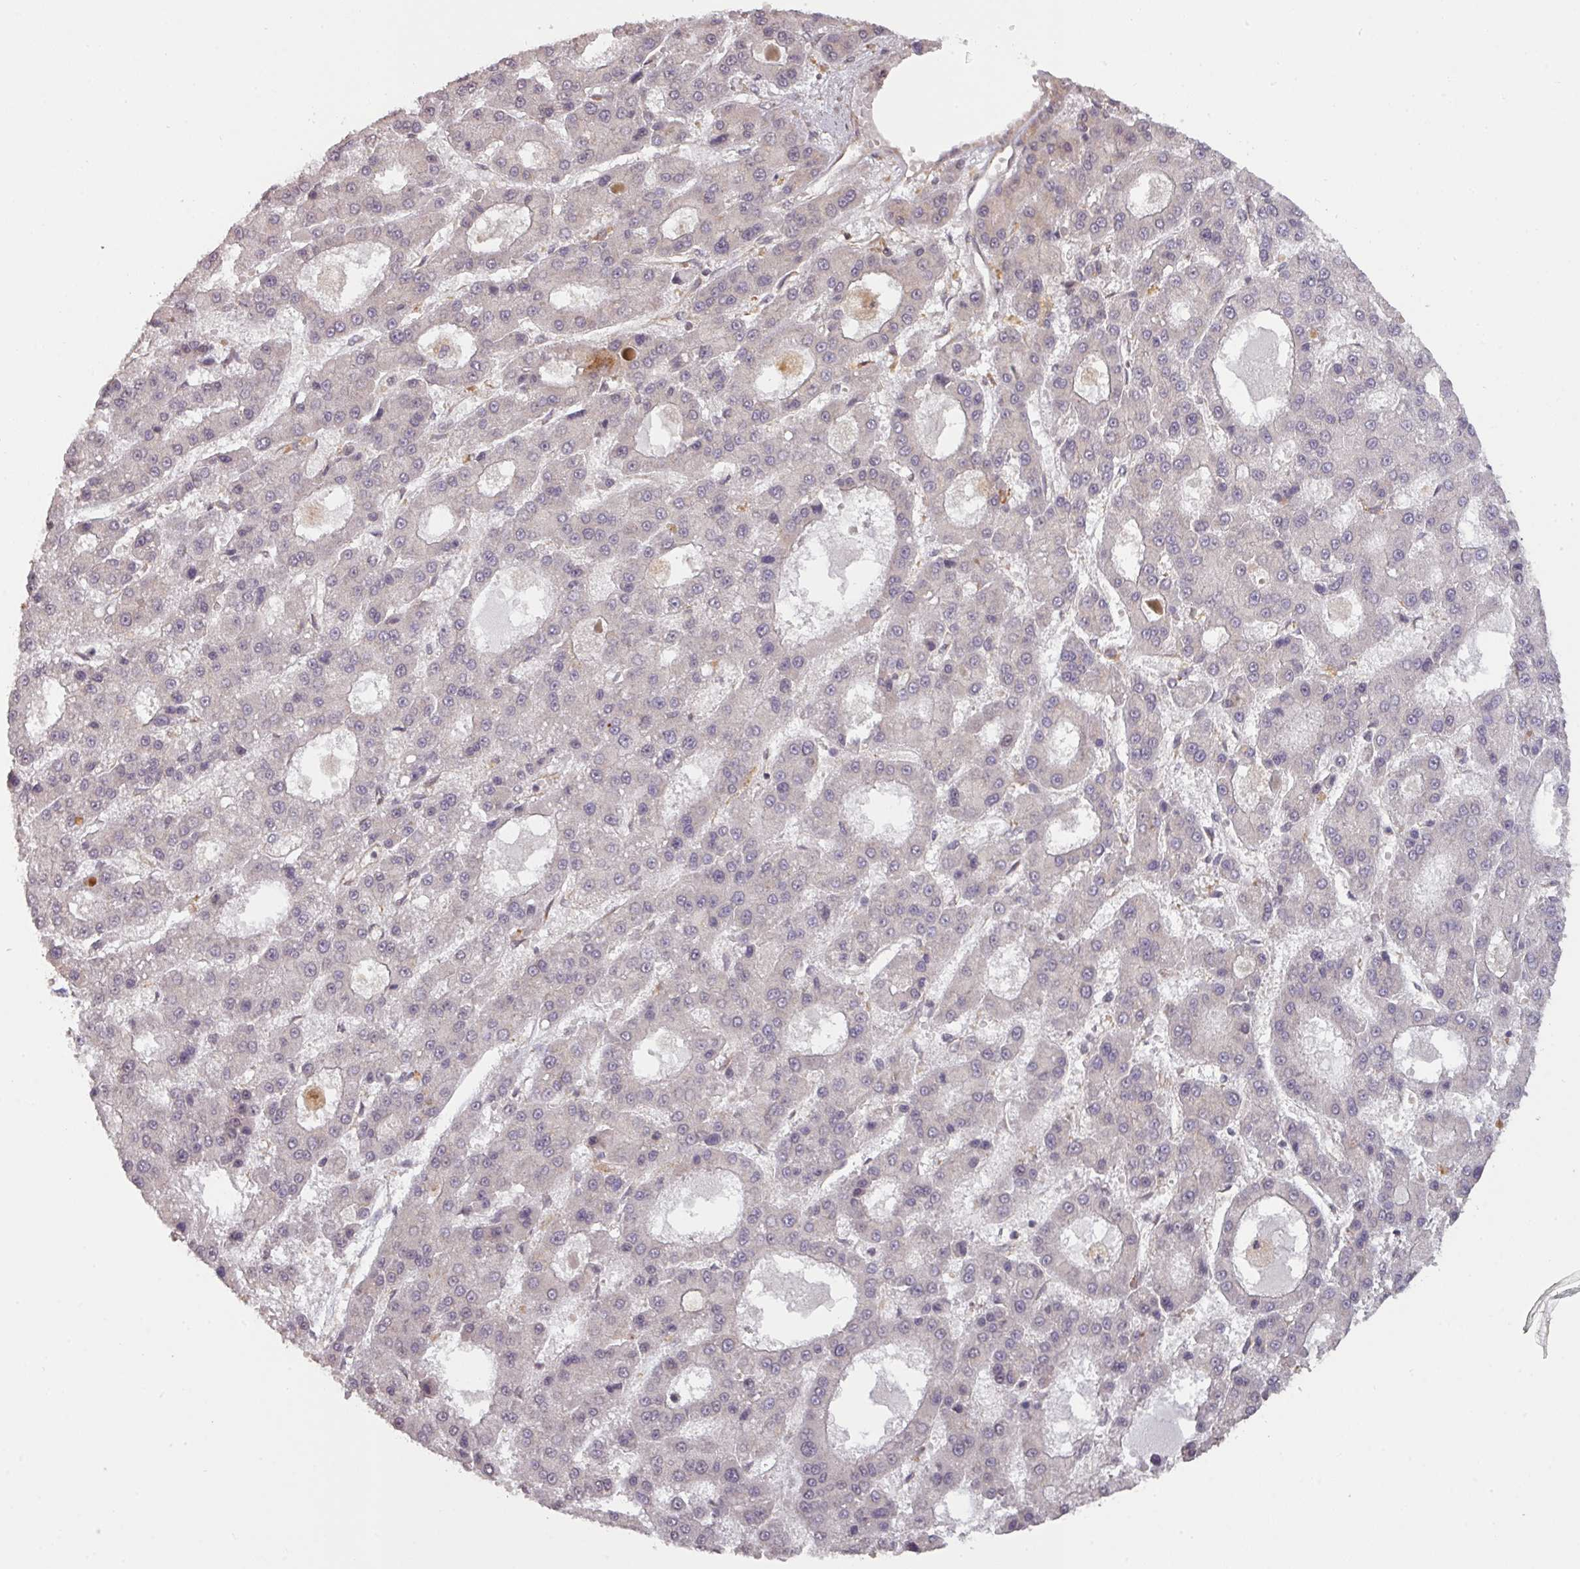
{"staining": {"intensity": "negative", "quantity": "none", "location": "none"}, "tissue": "liver cancer", "cell_type": "Tumor cells", "image_type": "cancer", "snomed": [{"axis": "morphology", "description": "Carcinoma, Hepatocellular, NOS"}, {"axis": "topography", "description": "Liver"}], "caption": "Hepatocellular carcinoma (liver) was stained to show a protein in brown. There is no significant positivity in tumor cells.", "gene": "CYFIP2", "patient": {"sex": "male", "age": 70}}